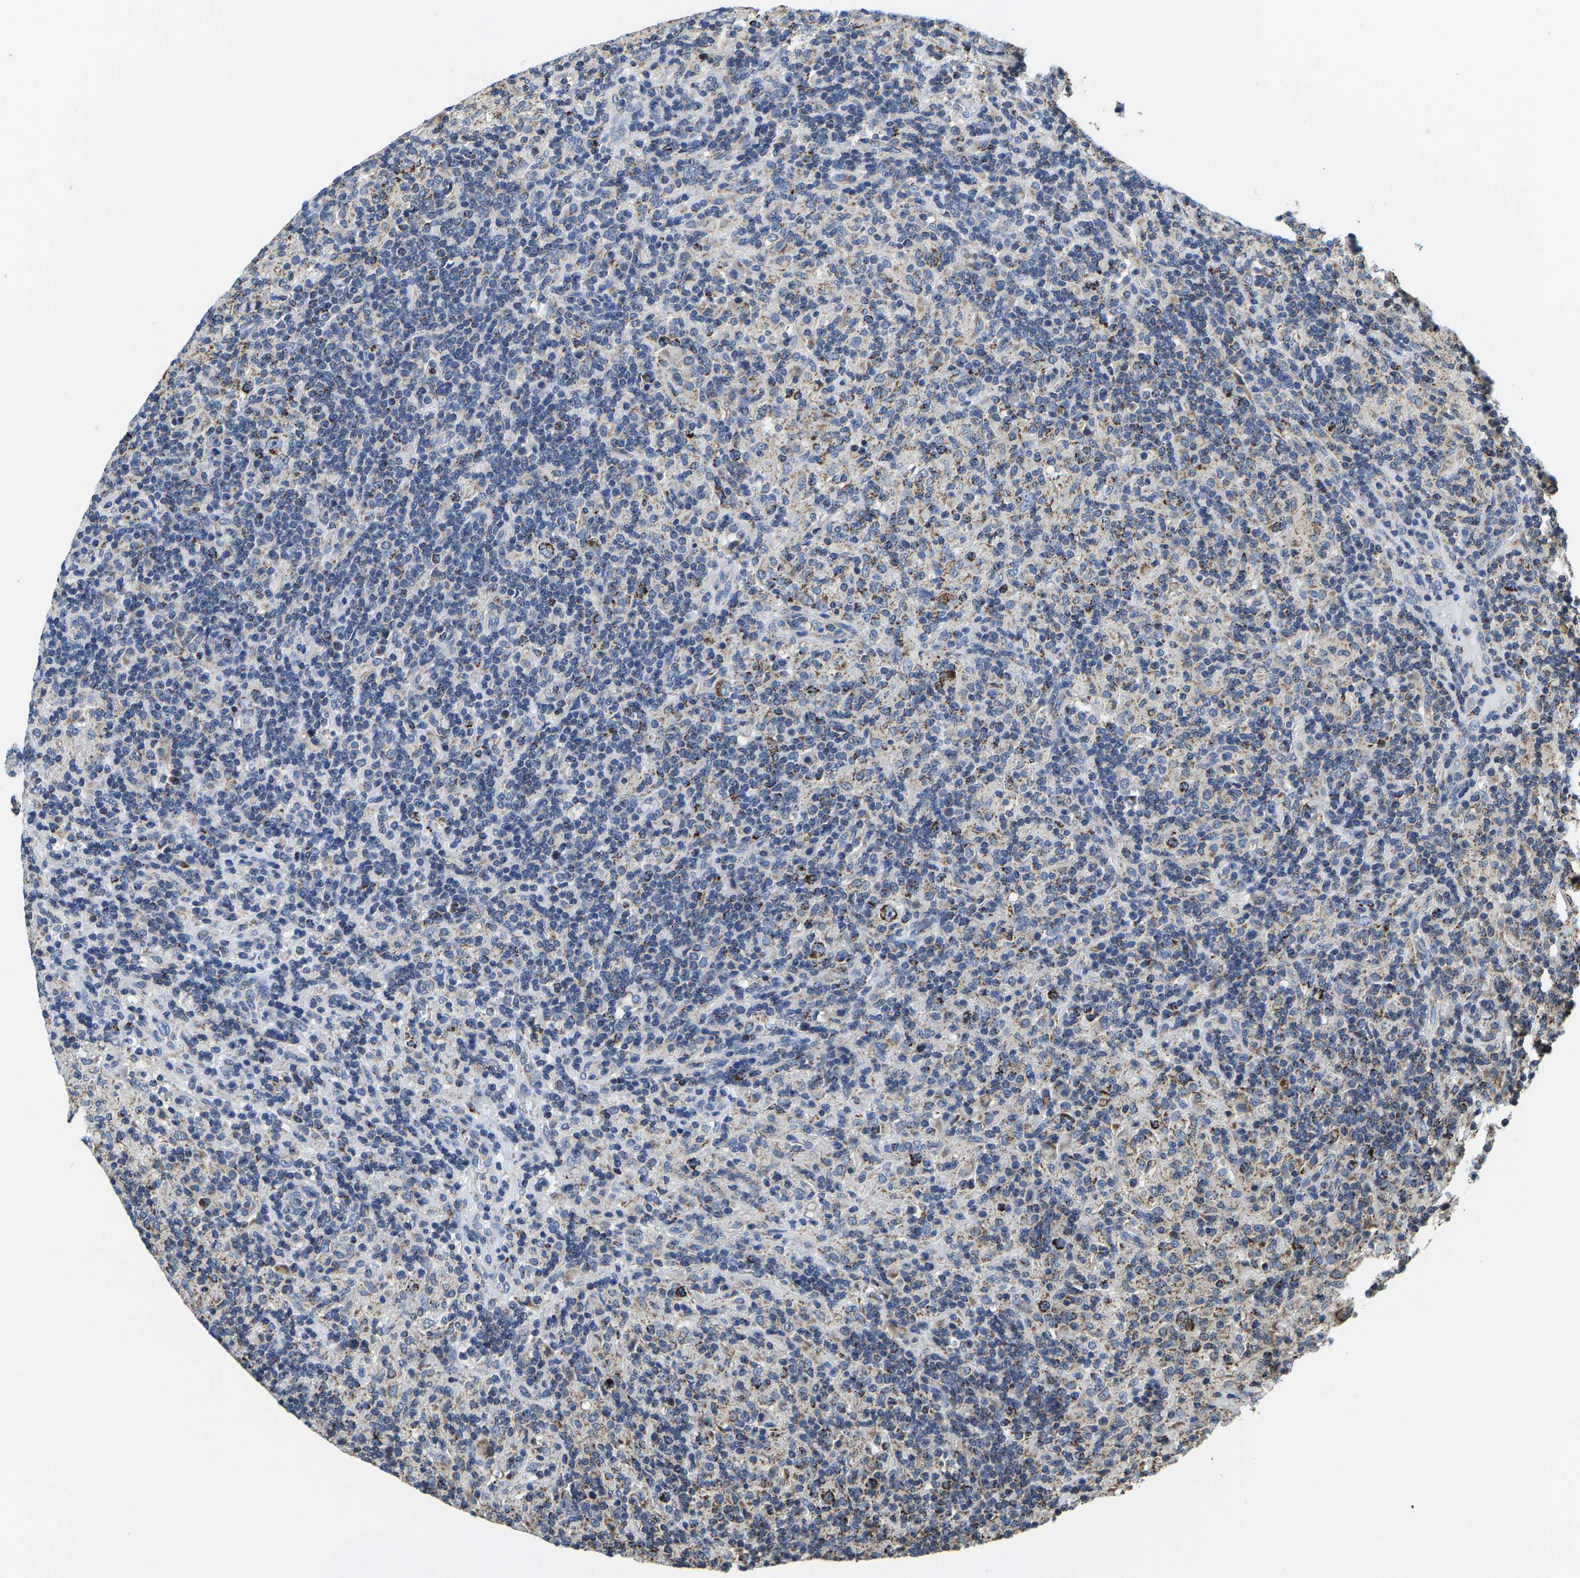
{"staining": {"intensity": "moderate", "quantity": ">75%", "location": "cytoplasmic/membranous"}, "tissue": "lymphoma", "cell_type": "Tumor cells", "image_type": "cancer", "snomed": [{"axis": "morphology", "description": "Hodgkin's disease, NOS"}, {"axis": "topography", "description": "Lymph node"}], "caption": "High-power microscopy captured an IHC image of lymphoma, revealing moderate cytoplasmic/membranous expression in about >75% of tumor cells.", "gene": "SHMT2", "patient": {"sex": "male", "age": 70}}